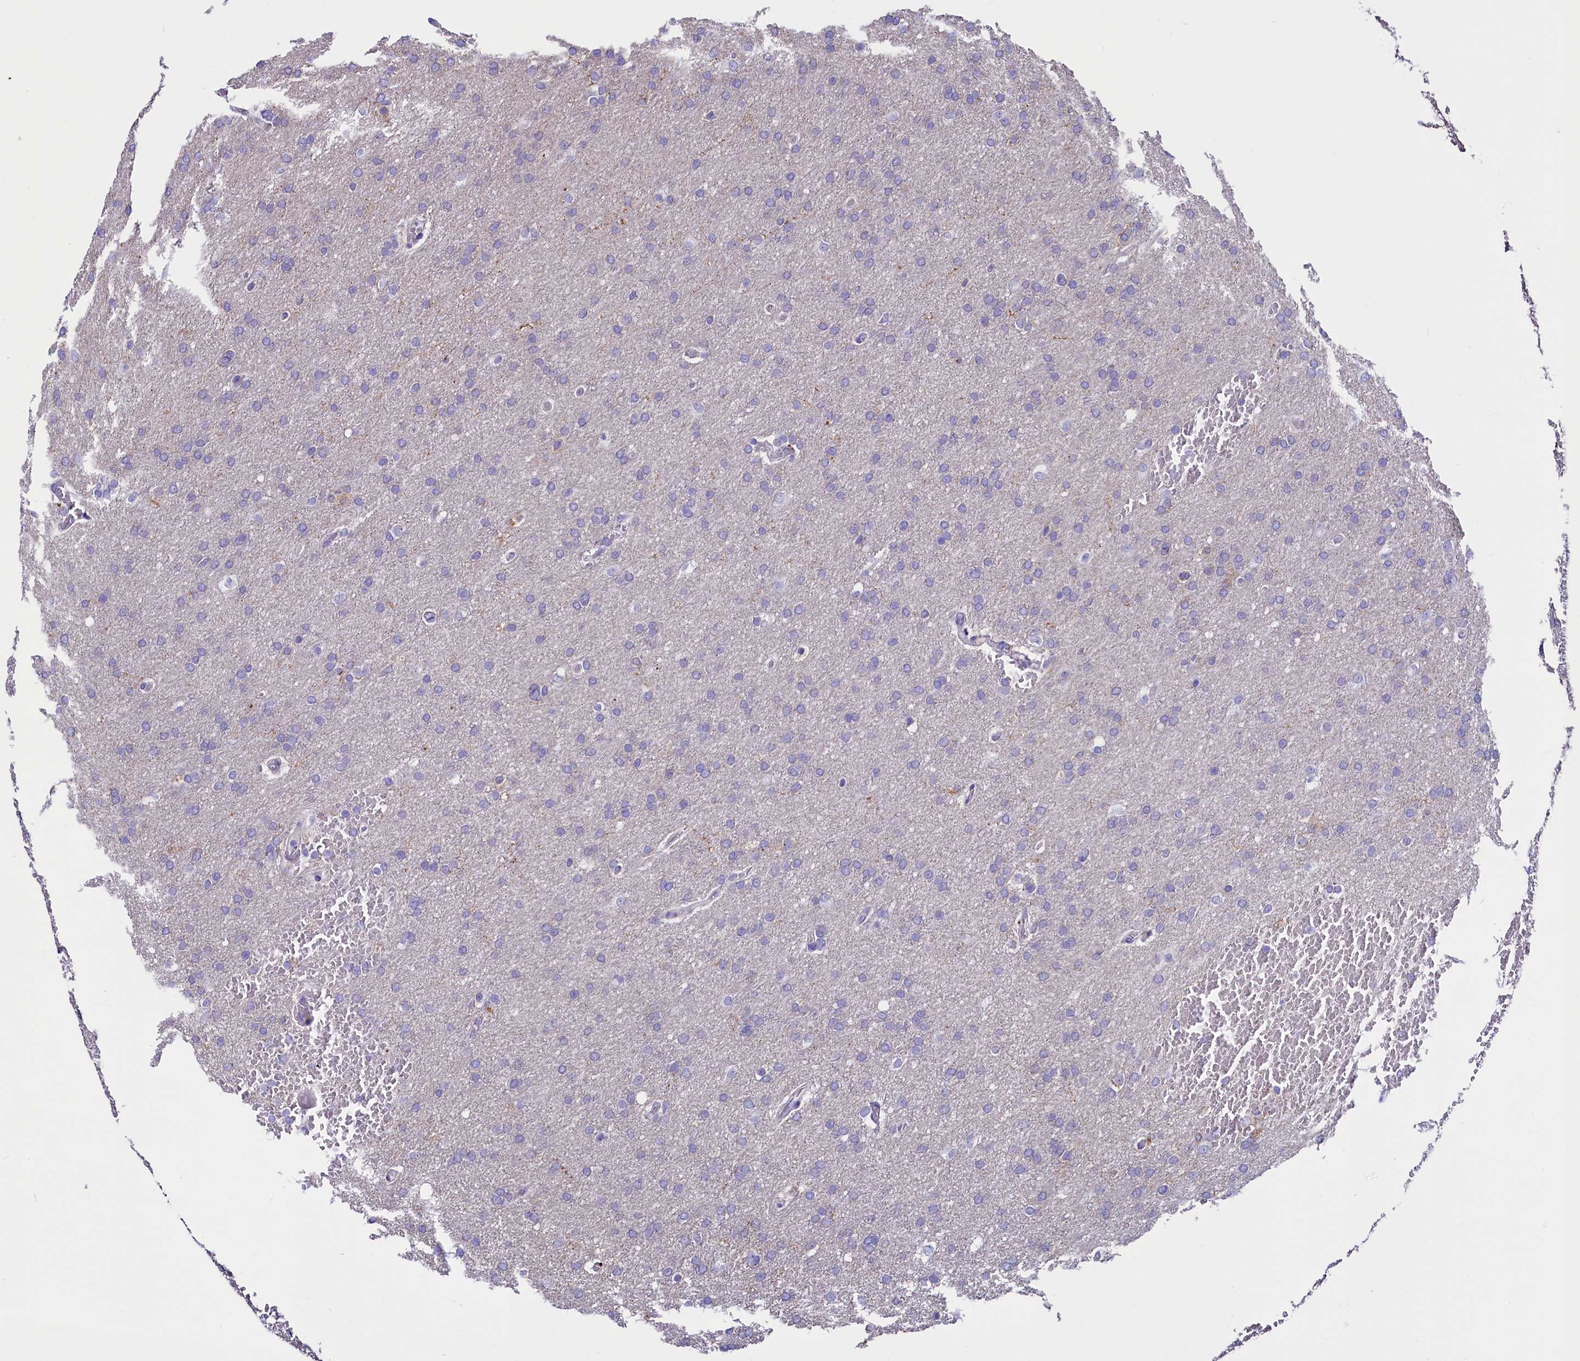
{"staining": {"intensity": "negative", "quantity": "none", "location": "none"}, "tissue": "glioma", "cell_type": "Tumor cells", "image_type": "cancer", "snomed": [{"axis": "morphology", "description": "Glioma, malignant, High grade"}, {"axis": "topography", "description": "Cerebral cortex"}], "caption": "A high-resolution micrograph shows immunohistochemistry staining of malignant high-grade glioma, which displays no significant positivity in tumor cells.", "gene": "IL20RA", "patient": {"sex": "female", "age": 36}}